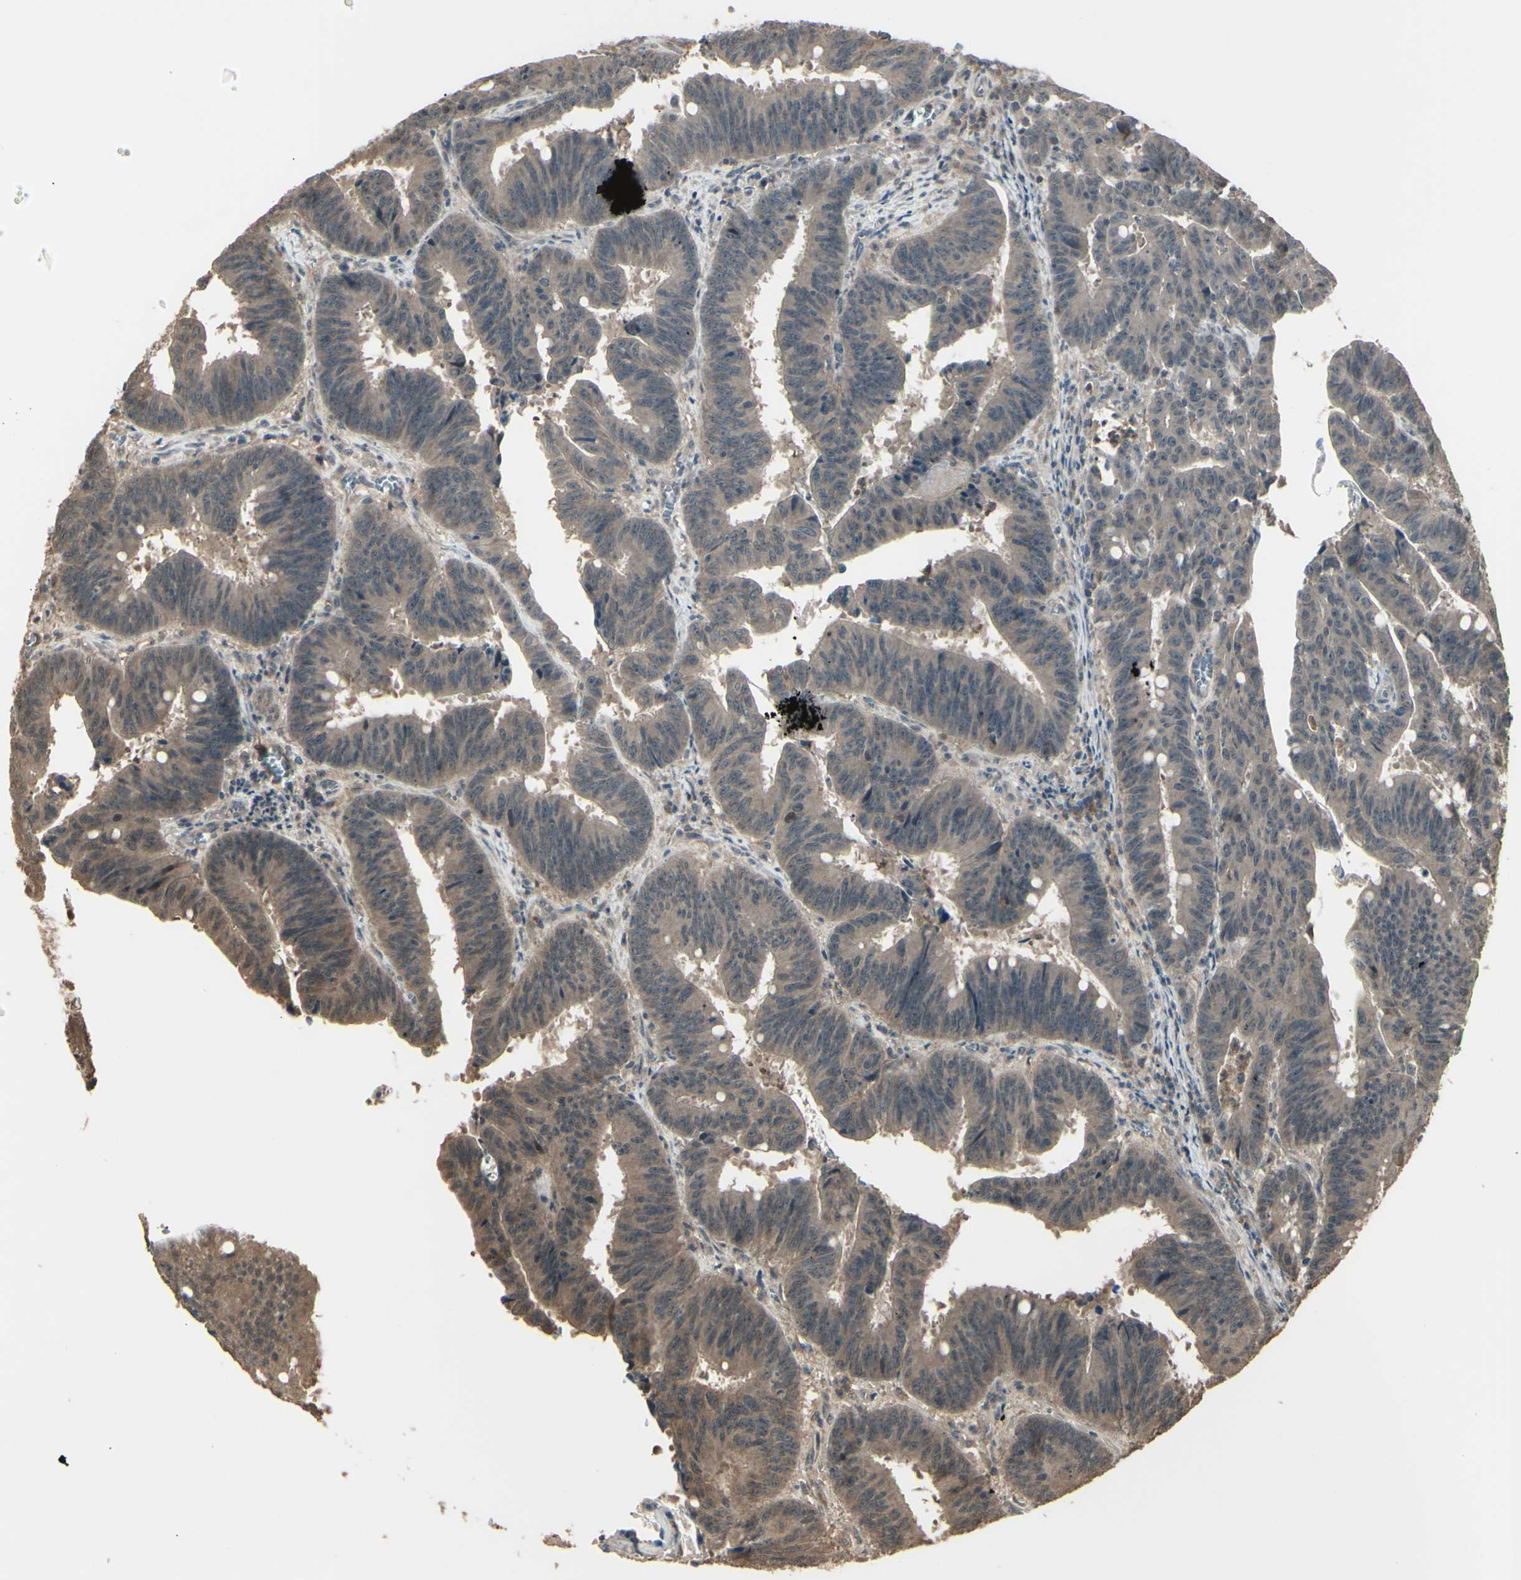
{"staining": {"intensity": "moderate", "quantity": ">75%", "location": "cytoplasmic/membranous"}, "tissue": "colorectal cancer", "cell_type": "Tumor cells", "image_type": "cancer", "snomed": [{"axis": "morphology", "description": "Adenocarcinoma, NOS"}, {"axis": "topography", "description": "Colon"}], "caption": "A histopathology image of colorectal cancer (adenocarcinoma) stained for a protein exhibits moderate cytoplasmic/membranous brown staining in tumor cells.", "gene": "GNAS", "patient": {"sex": "male", "age": 45}}